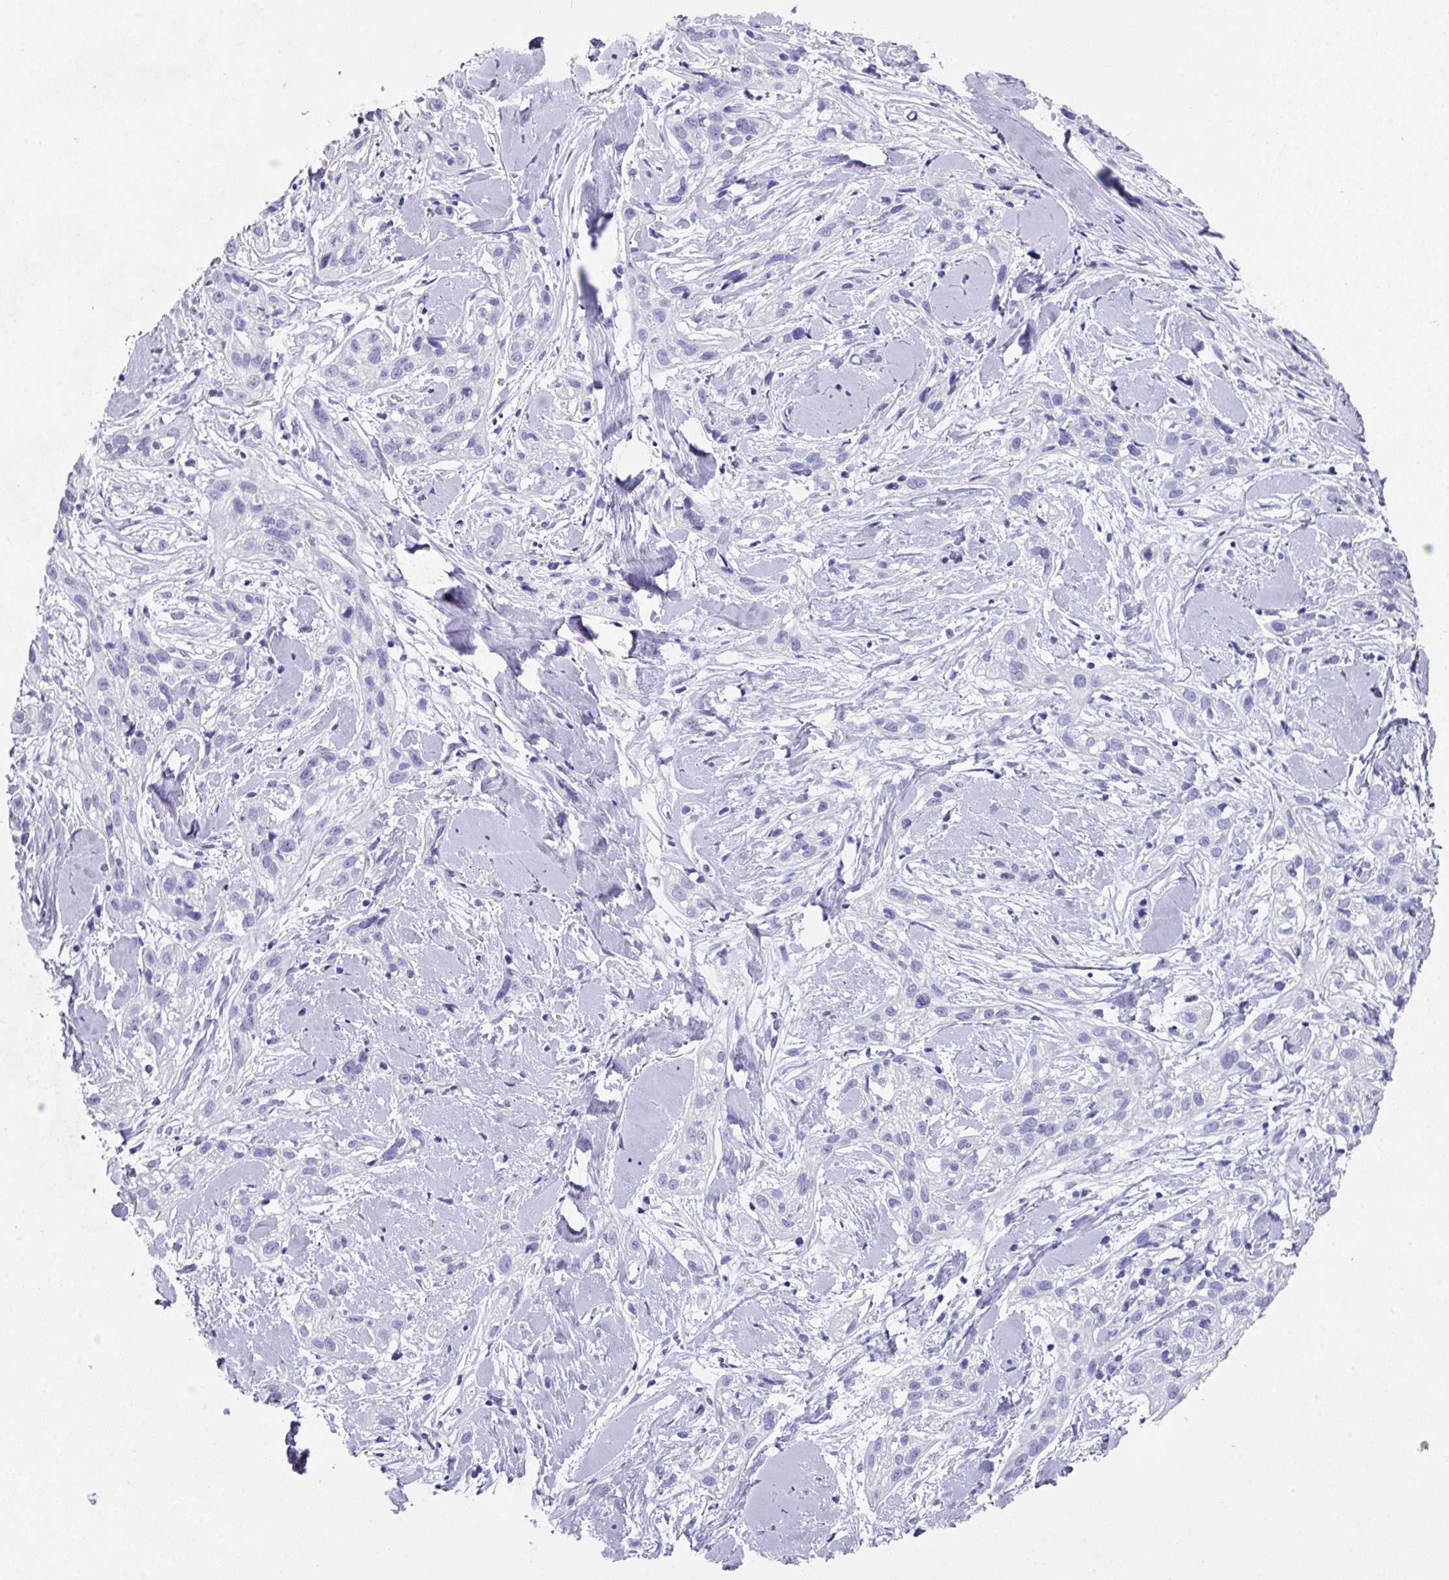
{"staining": {"intensity": "negative", "quantity": "none", "location": "none"}, "tissue": "skin cancer", "cell_type": "Tumor cells", "image_type": "cancer", "snomed": [{"axis": "morphology", "description": "Squamous cell carcinoma, NOS"}, {"axis": "topography", "description": "Skin"}], "caption": "Protein analysis of skin squamous cell carcinoma exhibits no significant expression in tumor cells.", "gene": "PEX10", "patient": {"sex": "male", "age": 82}}